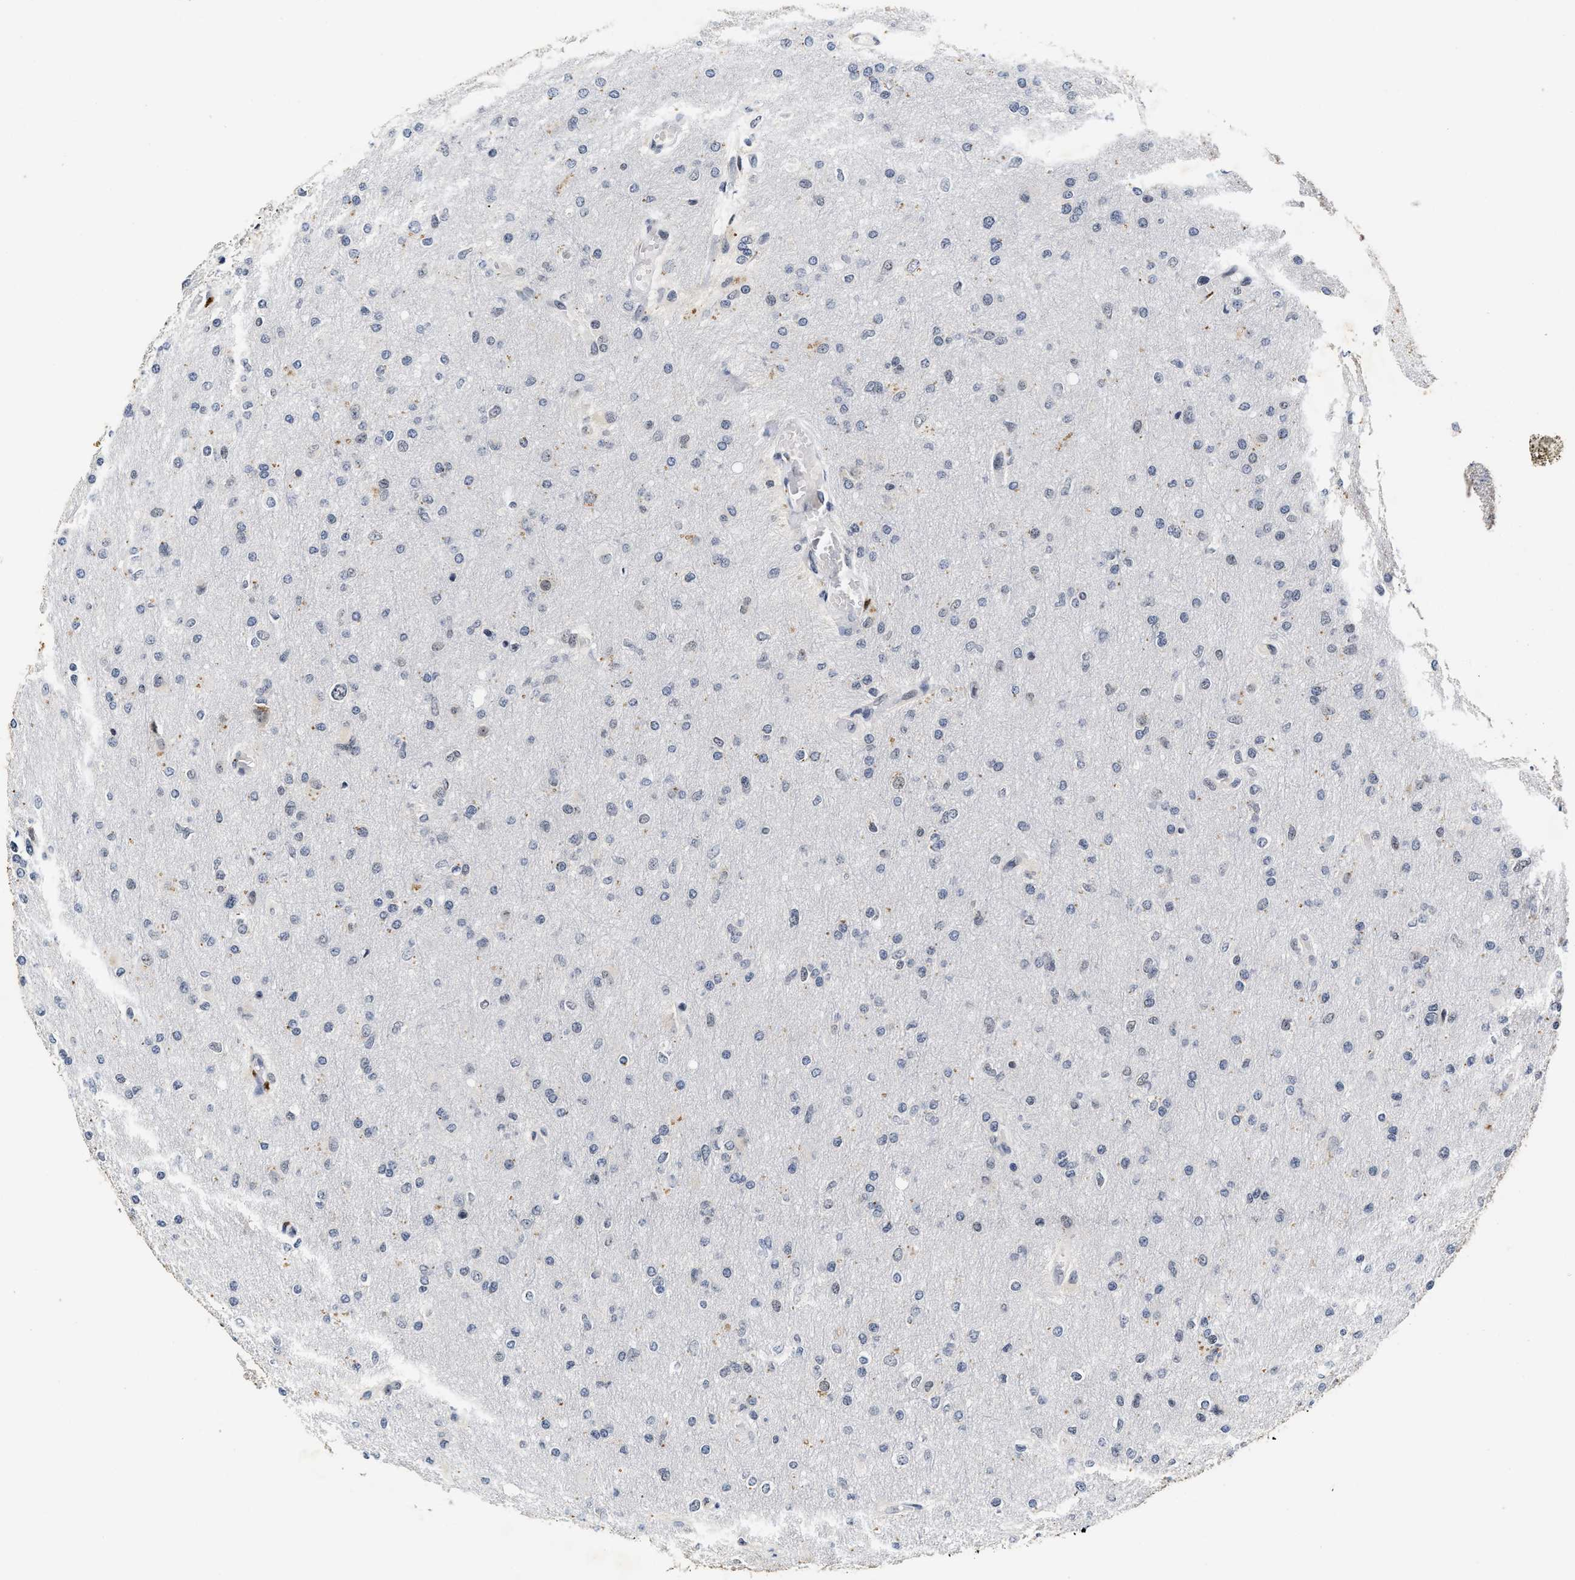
{"staining": {"intensity": "negative", "quantity": "none", "location": "none"}, "tissue": "glioma", "cell_type": "Tumor cells", "image_type": "cancer", "snomed": [{"axis": "morphology", "description": "Glioma, malignant, High grade"}, {"axis": "topography", "description": "Cerebral cortex"}], "caption": "Protein analysis of malignant glioma (high-grade) exhibits no significant expression in tumor cells.", "gene": "INIP", "patient": {"sex": "female", "age": 36}}